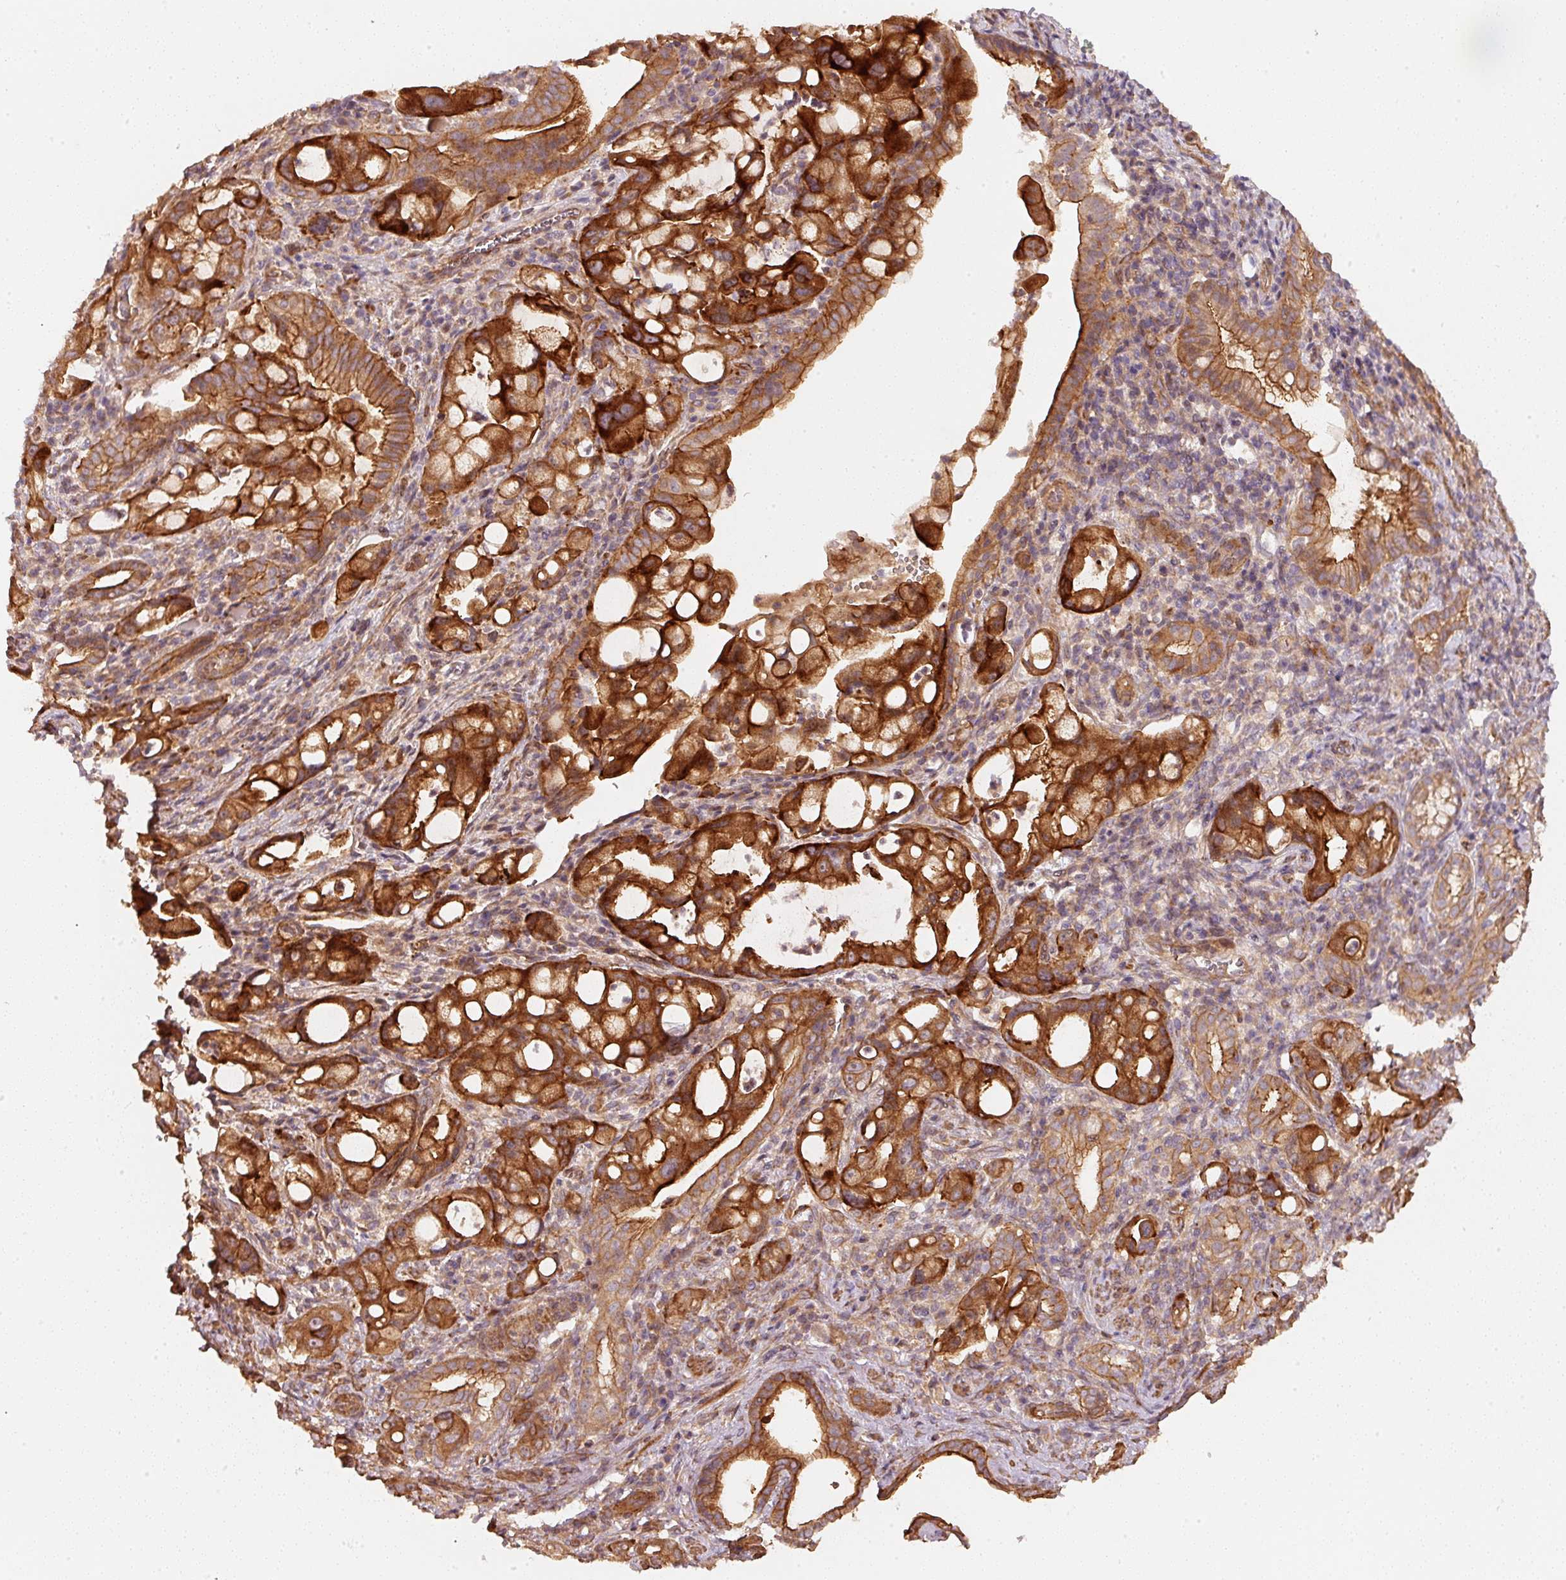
{"staining": {"intensity": "strong", "quantity": ">75%", "location": "cytoplasmic/membranous"}, "tissue": "pancreatic cancer", "cell_type": "Tumor cells", "image_type": "cancer", "snomed": [{"axis": "morphology", "description": "Adenocarcinoma, NOS"}, {"axis": "topography", "description": "Pancreas"}], "caption": "Immunohistochemistry micrograph of human pancreatic adenocarcinoma stained for a protein (brown), which demonstrates high levels of strong cytoplasmic/membranous staining in approximately >75% of tumor cells.", "gene": "CEP95", "patient": {"sex": "male", "age": 68}}